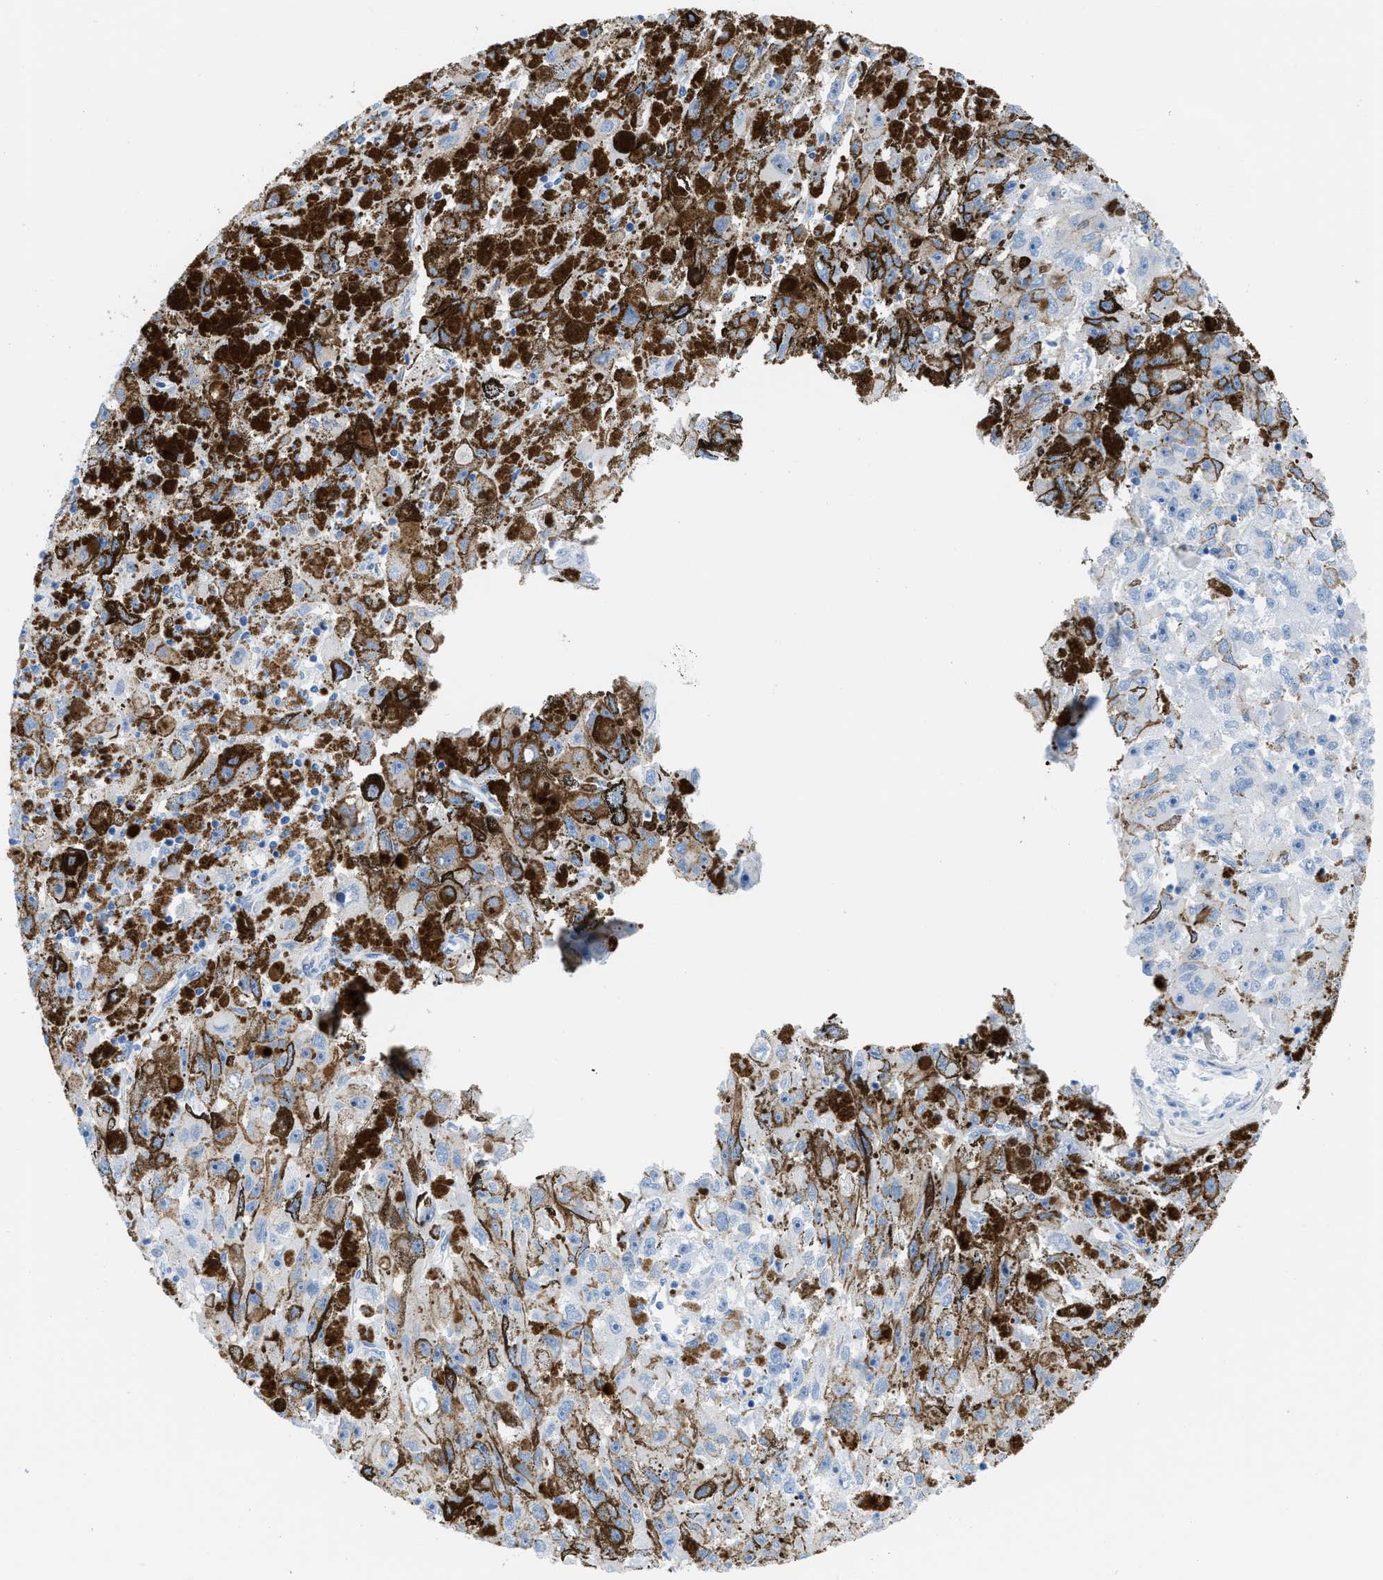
{"staining": {"intensity": "negative", "quantity": "none", "location": "none"}, "tissue": "melanoma", "cell_type": "Tumor cells", "image_type": "cancer", "snomed": [{"axis": "morphology", "description": "Malignant melanoma, NOS"}, {"axis": "topography", "description": "Skin"}], "caption": "The image demonstrates no significant staining in tumor cells of melanoma. Brightfield microscopy of immunohistochemistry stained with DAB (brown) and hematoxylin (blue), captured at high magnification.", "gene": "TCL1A", "patient": {"sex": "female", "age": 104}}